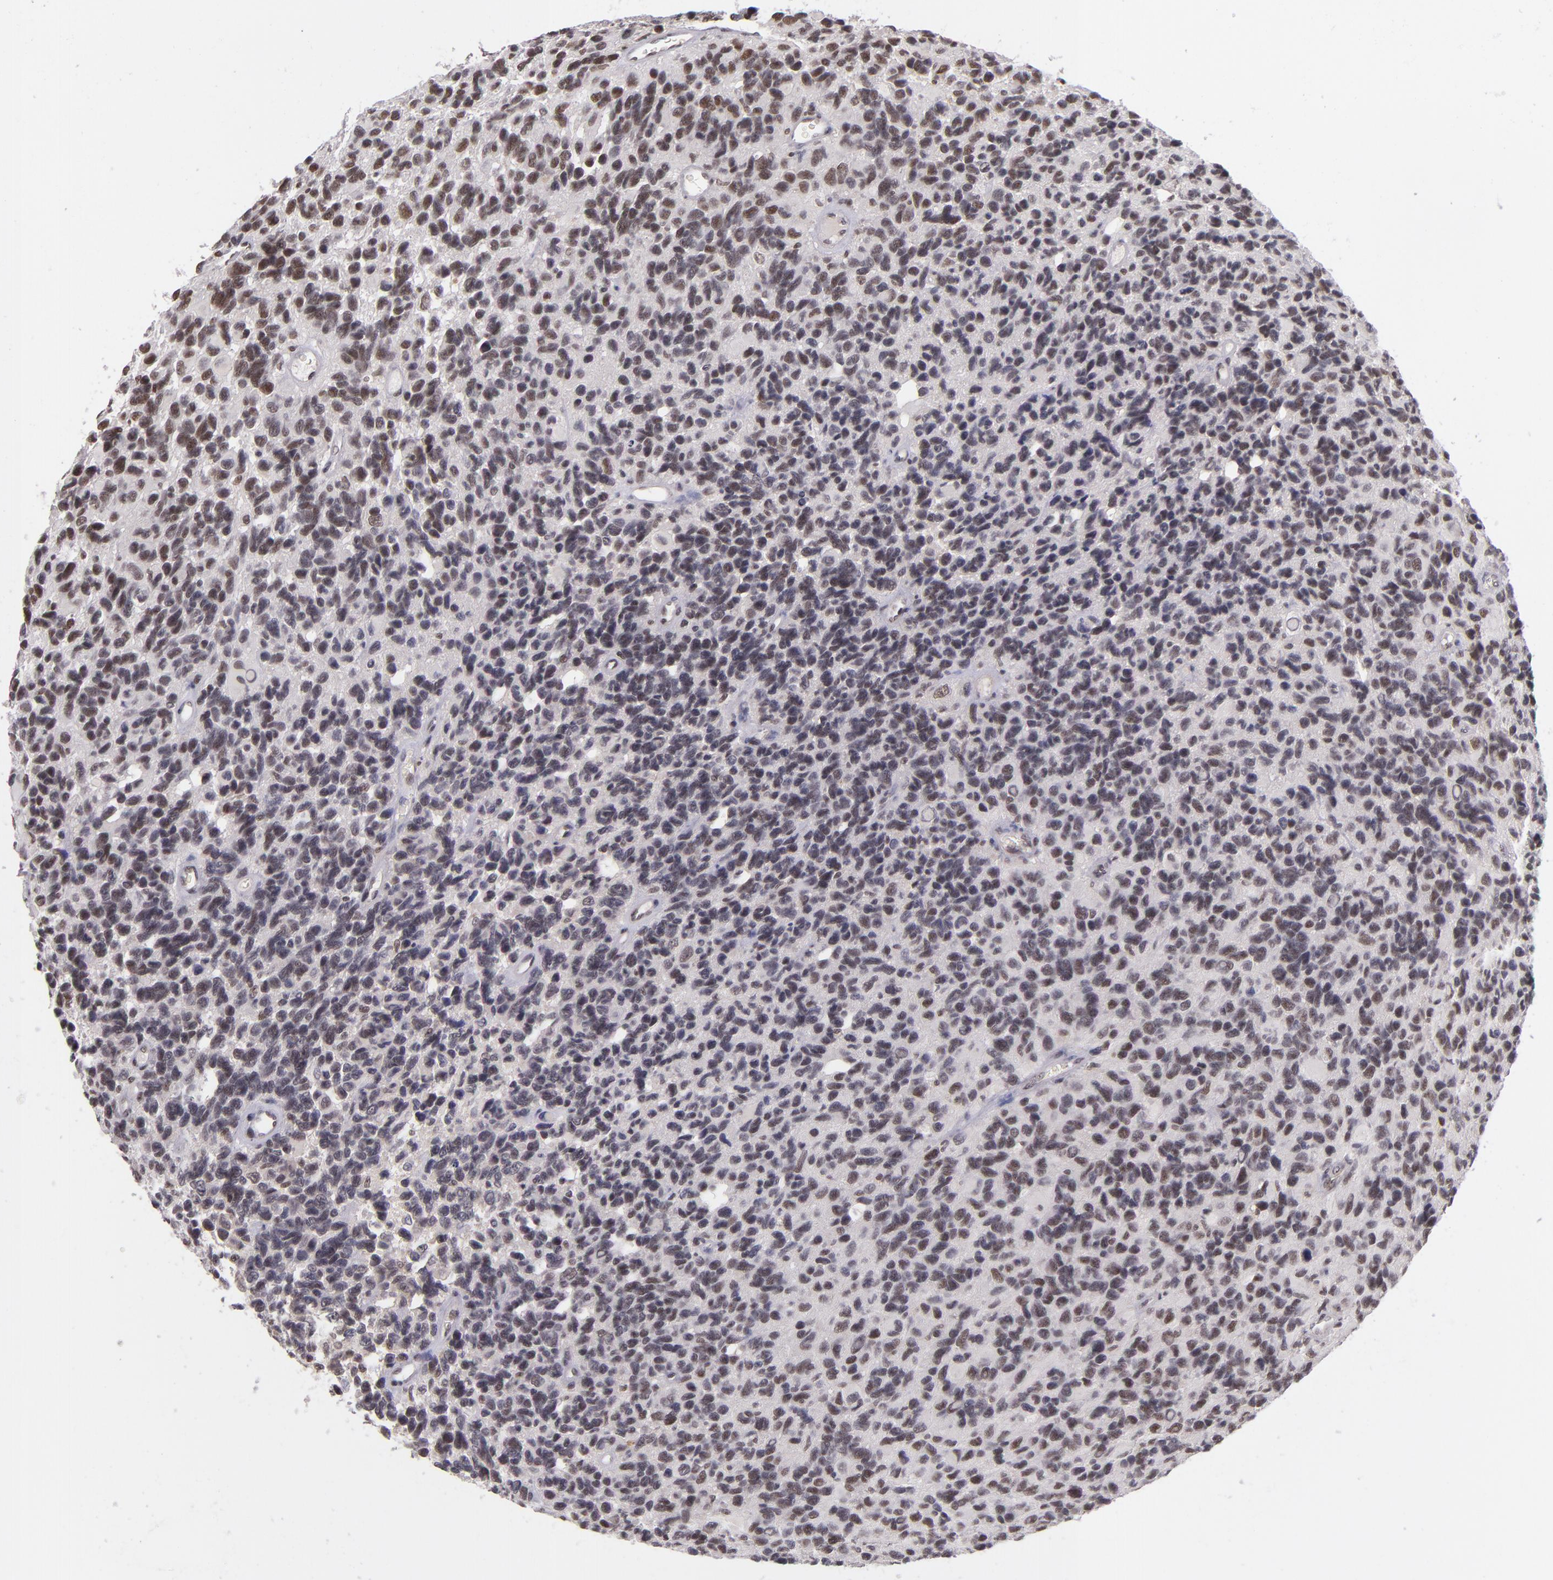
{"staining": {"intensity": "weak", "quantity": "25%-75%", "location": "nuclear"}, "tissue": "glioma", "cell_type": "Tumor cells", "image_type": "cancer", "snomed": [{"axis": "morphology", "description": "Glioma, malignant, High grade"}, {"axis": "topography", "description": "Brain"}], "caption": "Malignant glioma (high-grade) stained for a protein reveals weak nuclear positivity in tumor cells.", "gene": "ZNF148", "patient": {"sex": "male", "age": 77}}